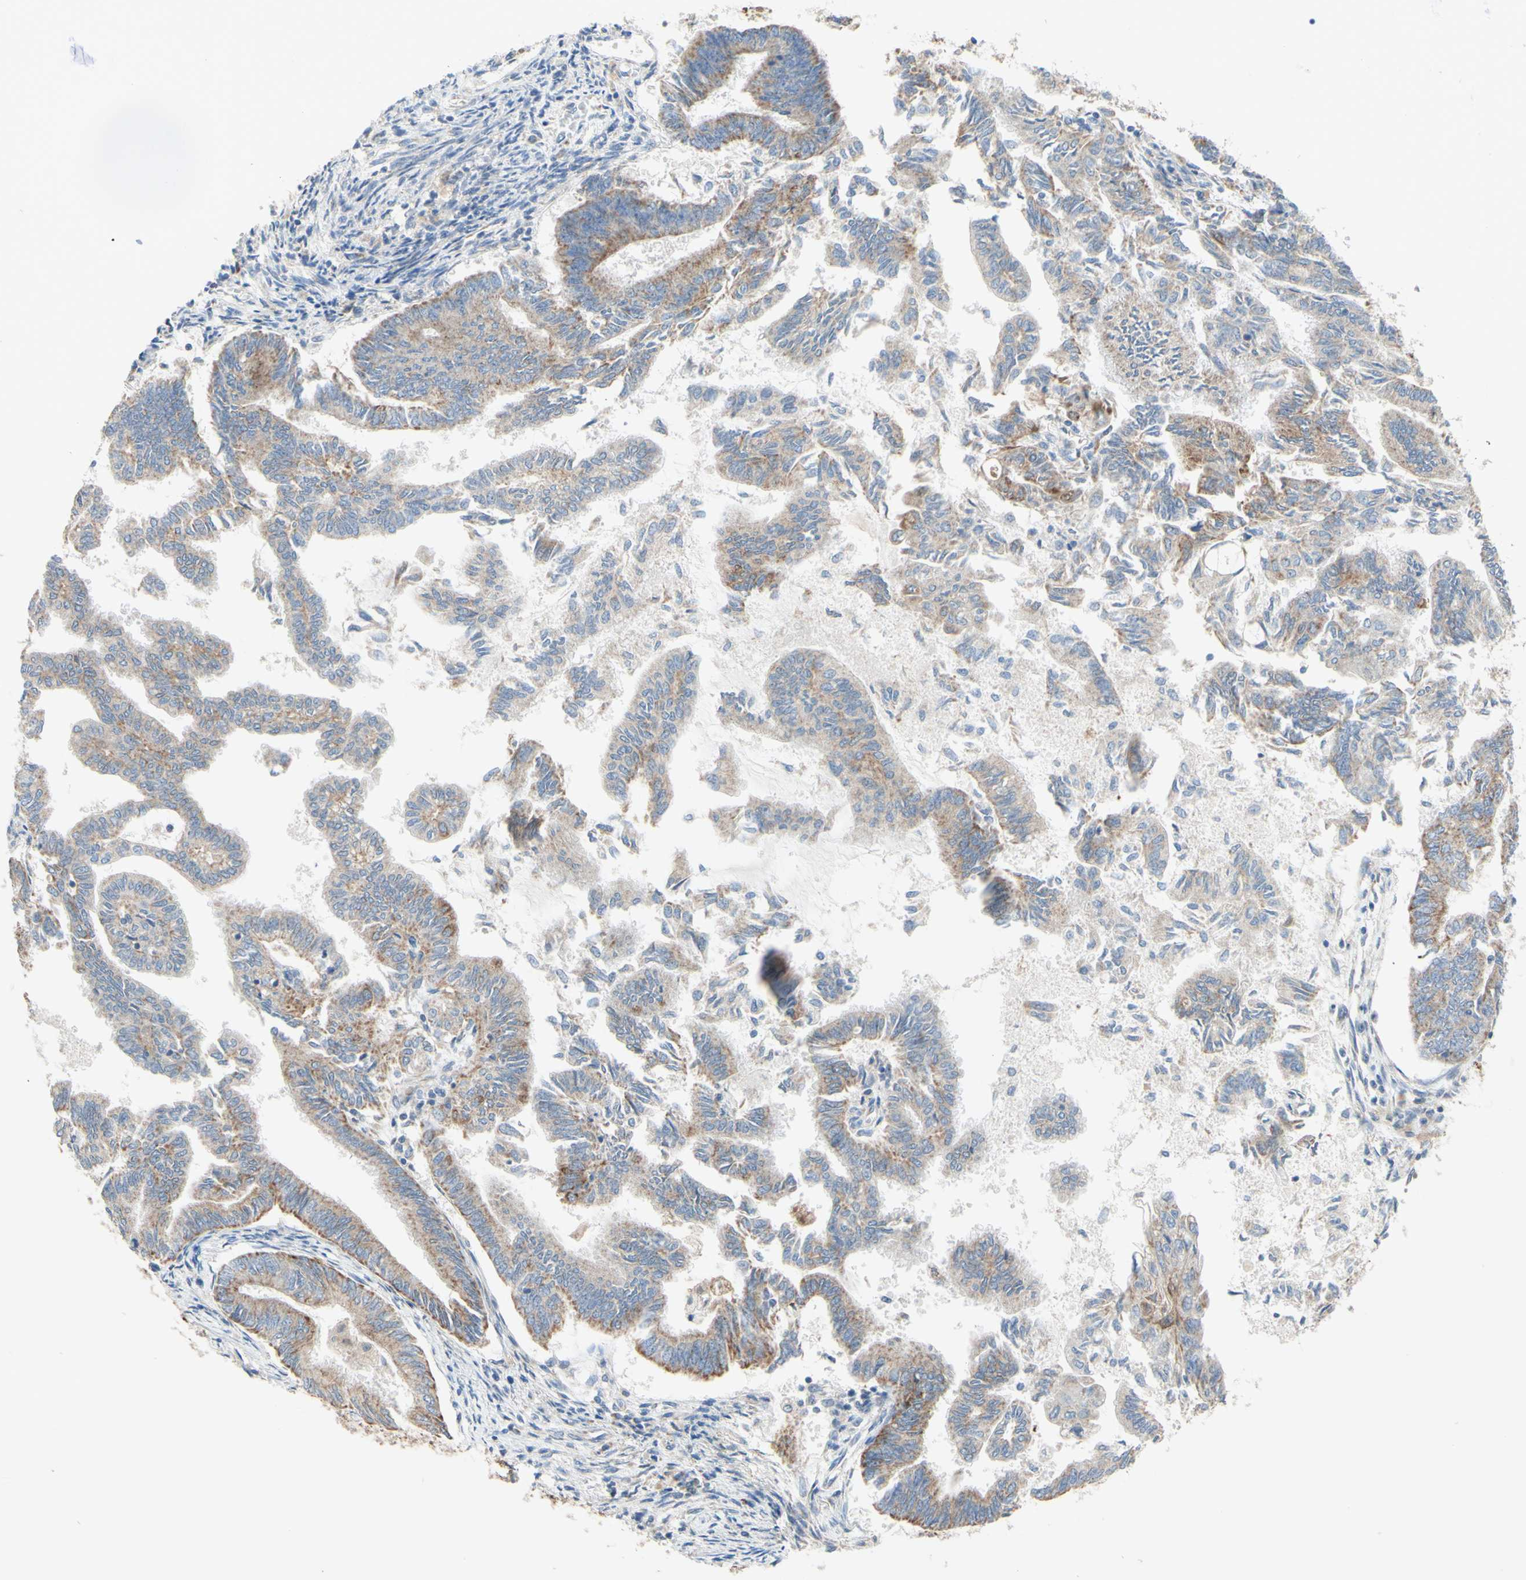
{"staining": {"intensity": "weak", "quantity": ">75%", "location": "cytoplasmic/membranous"}, "tissue": "endometrial cancer", "cell_type": "Tumor cells", "image_type": "cancer", "snomed": [{"axis": "morphology", "description": "Adenocarcinoma, NOS"}, {"axis": "topography", "description": "Endometrium"}], "caption": "A brown stain highlights weak cytoplasmic/membranous staining of a protein in human adenocarcinoma (endometrial) tumor cells.", "gene": "ARMC10", "patient": {"sex": "female", "age": 86}}